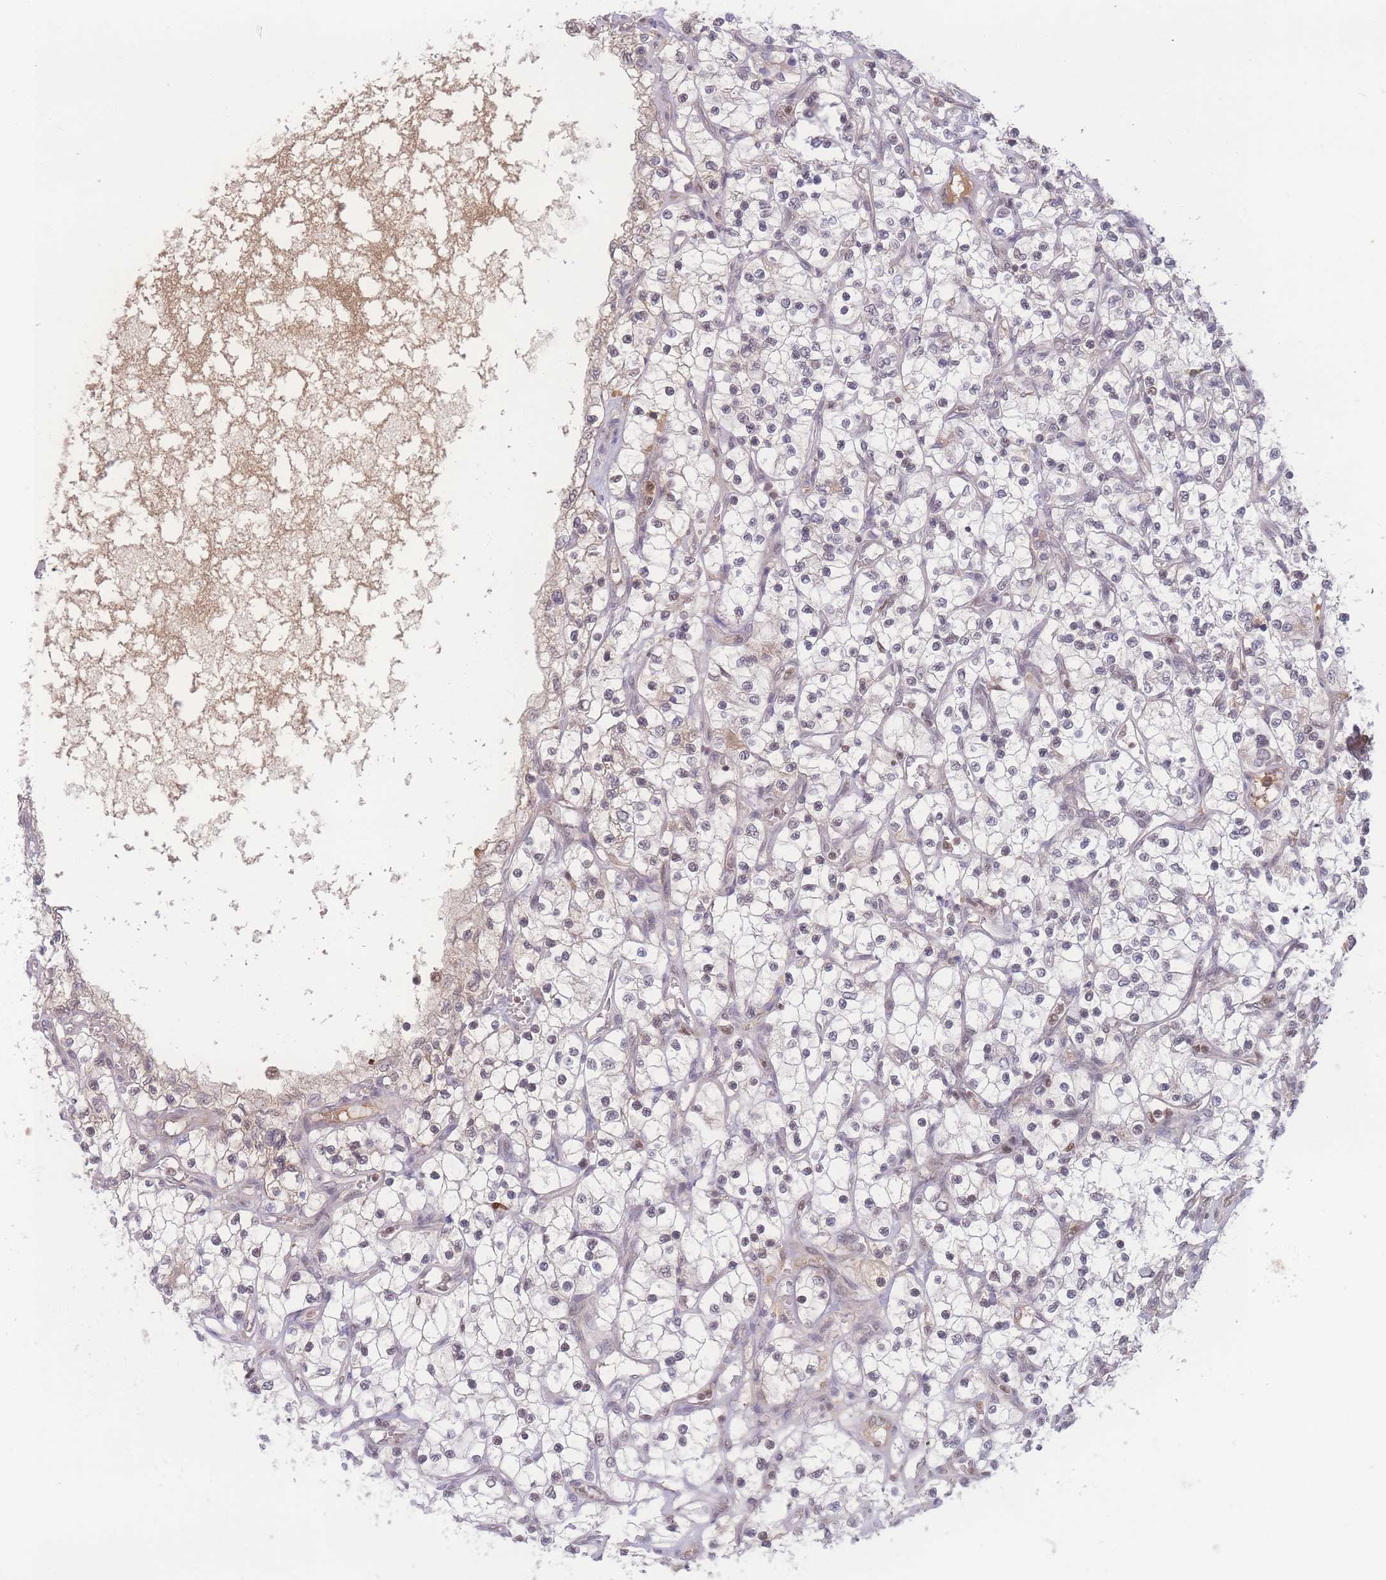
{"staining": {"intensity": "weak", "quantity": "<25%", "location": "nuclear"}, "tissue": "renal cancer", "cell_type": "Tumor cells", "image_type": "cancer", "snomed": [{"axis": "morphology", "description": "Adenocarcinoma, NOS"}, {"axis": "topography", "description": "Kidney"}], "caption": "This image is of renal cancer (adenocarcinoma) stained with immunohistochemistry to label a protein in brown with the nuclei are counter-stained blue. There is no expression in tumor cells.", "gene": "RAVER1", "patient": {"sex": "female", "age": 69}}